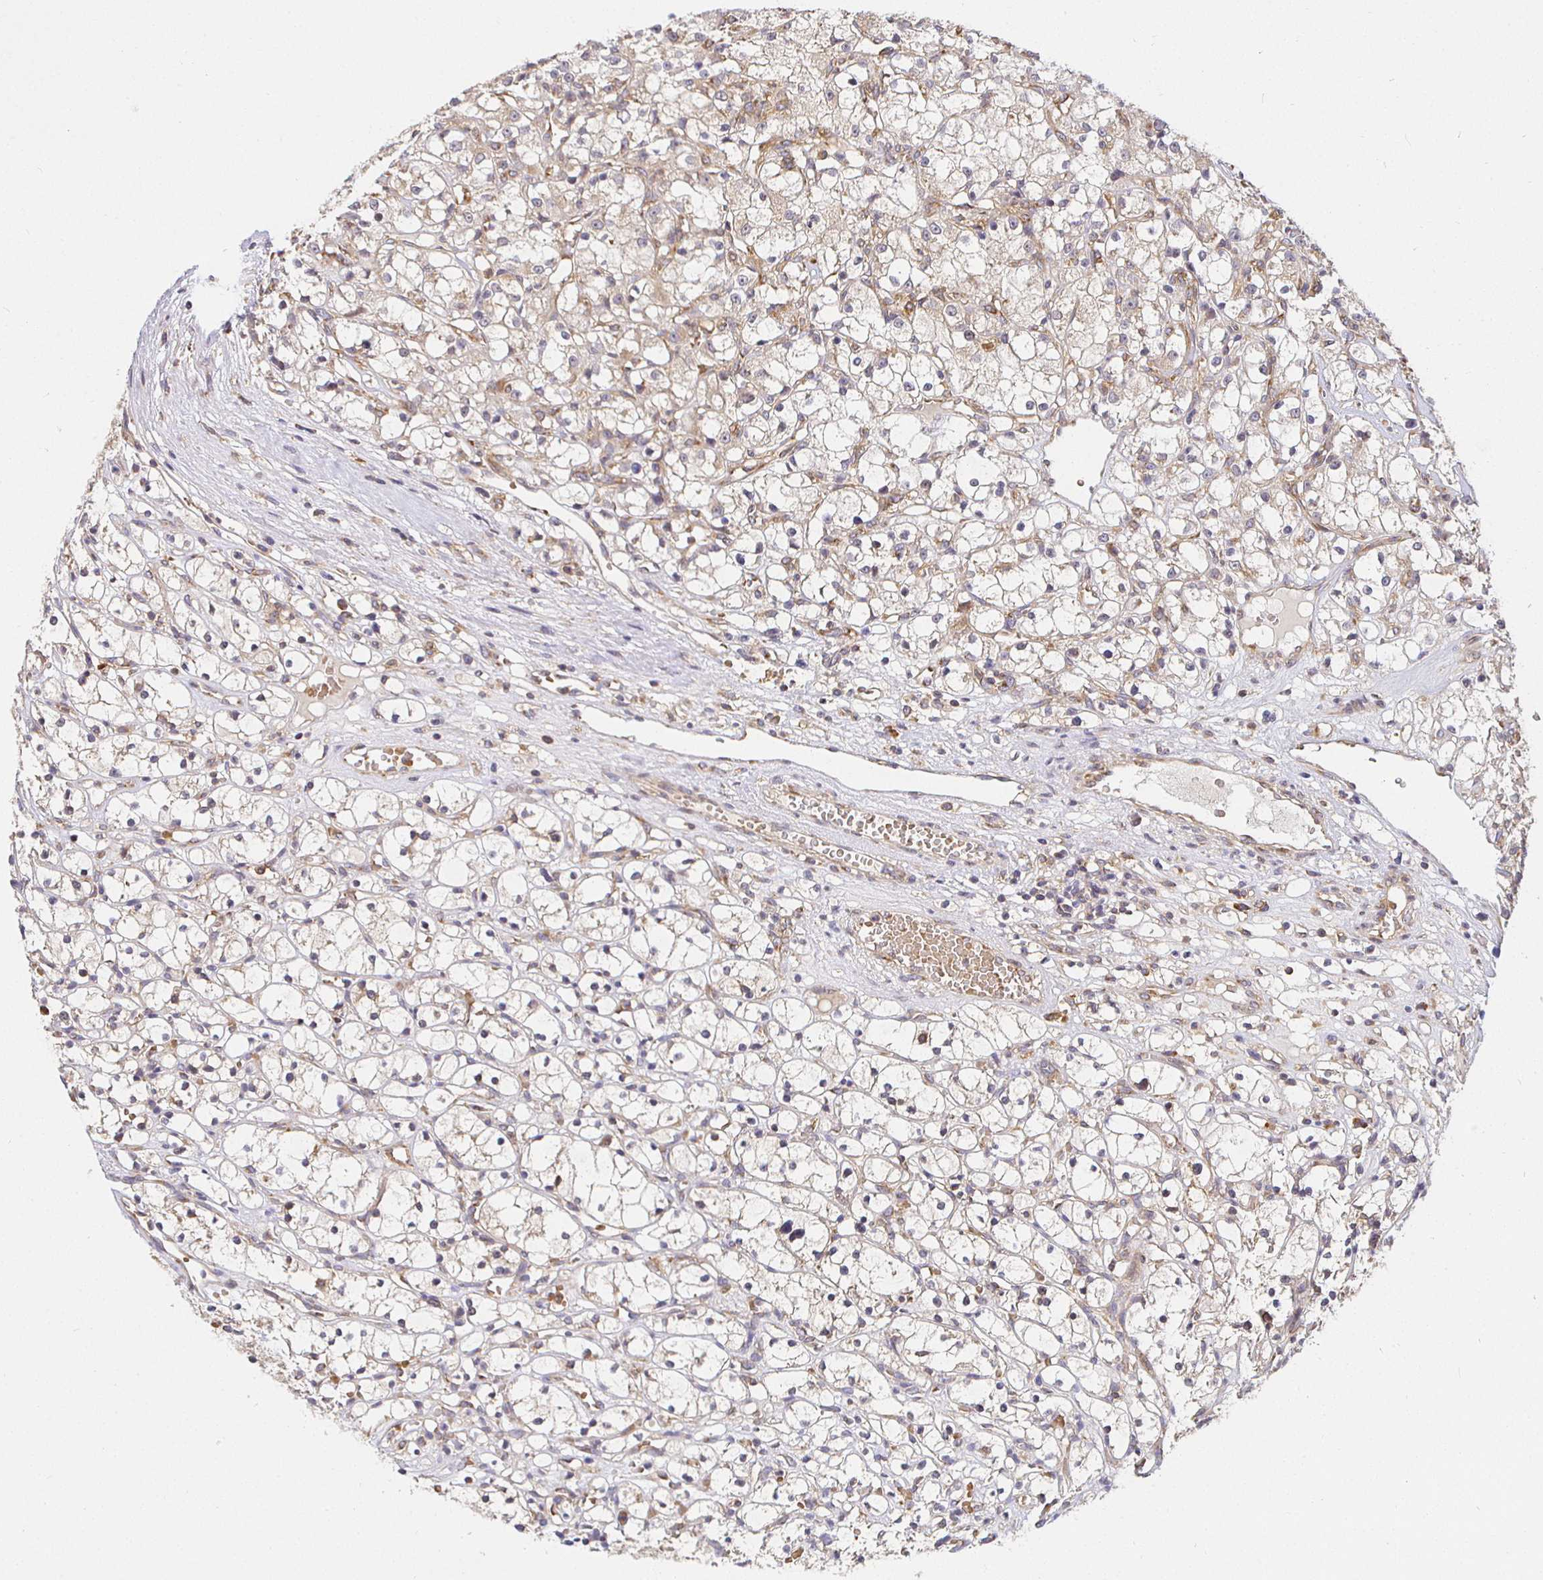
{"staining": {"intensity": "weak", "quantity": "<25%", "location": "cytoplasmic/membranous"}, "tissue": "renal cancer", "cell_type": "Tumor cells", "image_type": "cancer", "snomed": [{"axis": "morphology", "description": "Adenocarcinoma, NOS"}, {"axis": "topography", "description": "Kidney"}], "caption": "A high-resolution image shows IHC staining of renal cancer, which exhibits no significant staining in tumor cells.", "gene": "IRAK1", "patient": {"sex": "female", "age": 59}}